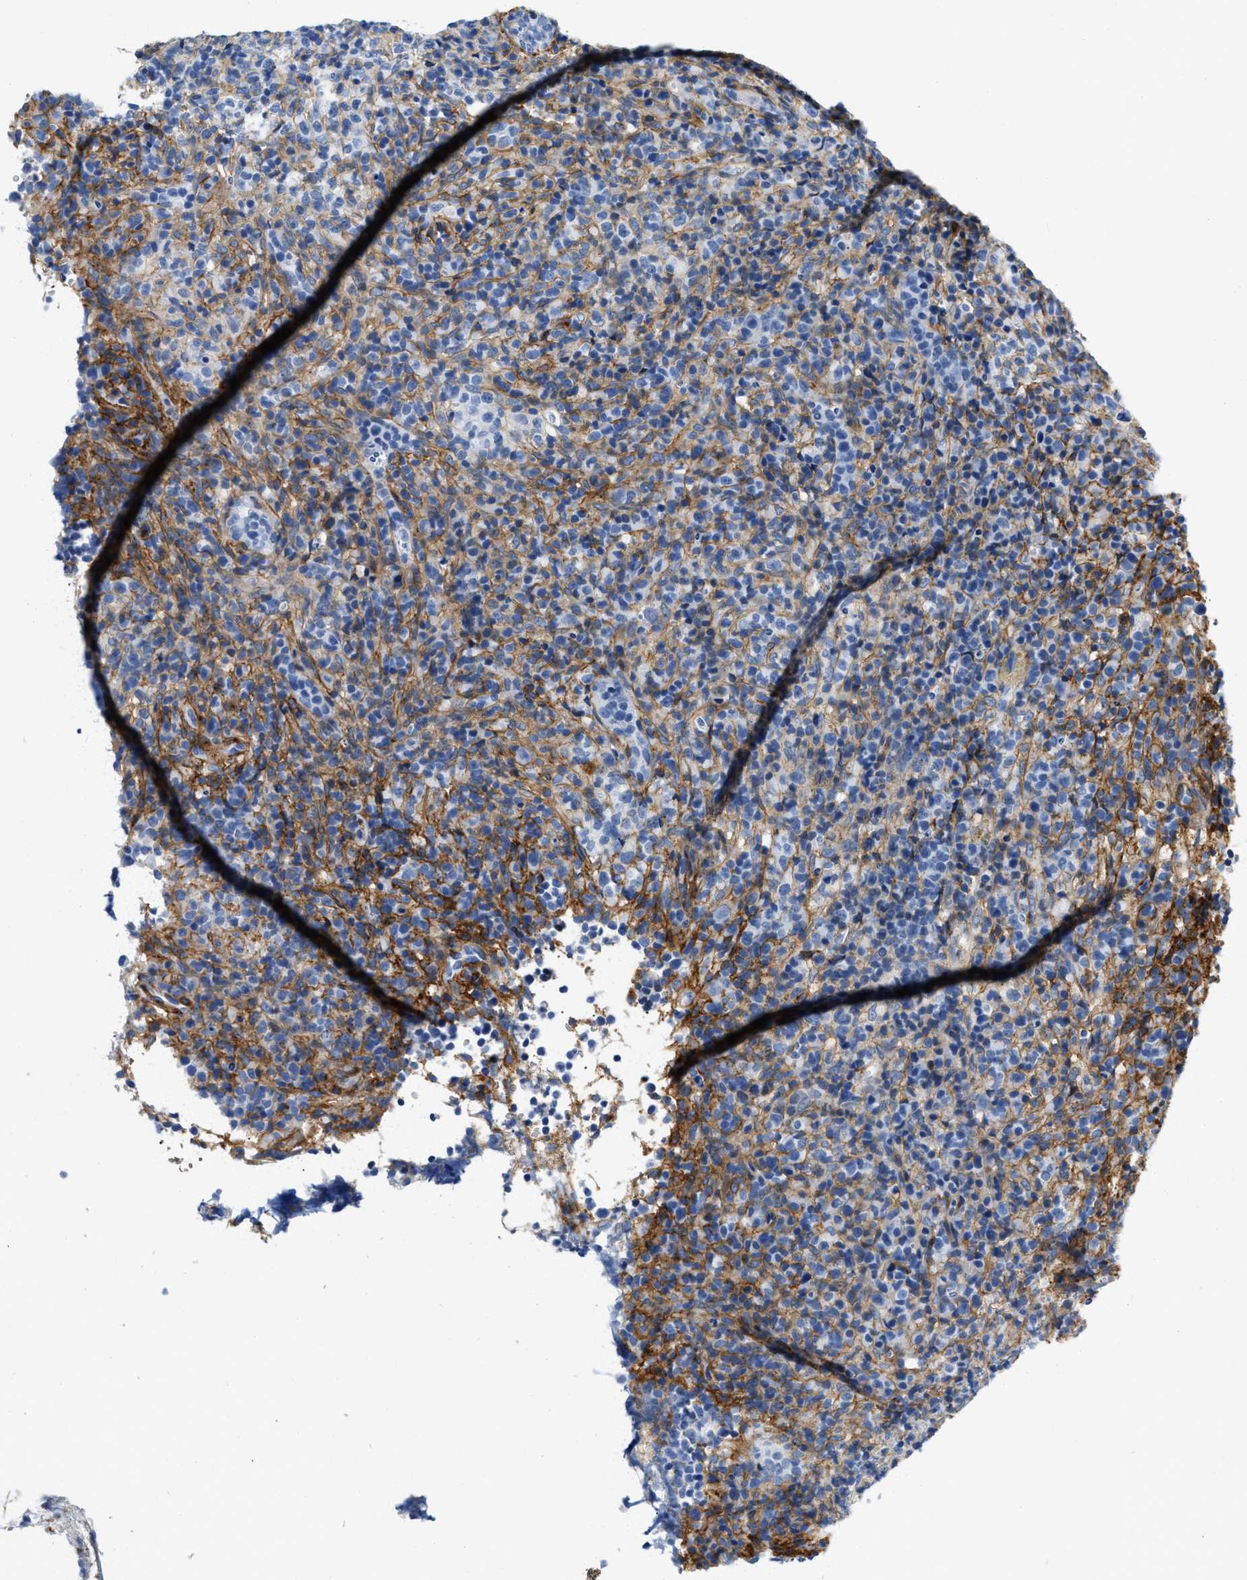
{"staining": {"intensity": "negative", "quantity": "none", "location": "none"}, "tissue": "lymphoma", "cell_type": "Tumor cells", "image_type": "cancer", "snomed": [{"axis": "morphology", "description": "Malignant lymphoma, non-Hodgkin's type, High grade"}, {"axis": "topography", "description": "Lymph node"}], "caption": "High-grade malignant lymphoma, non-Hodgkin's type was stained to show a protein in brown. There is no significant staining in tumor cells.", "gene": "PDGFRB", "patient": {"sex": "female", "age": 76}}